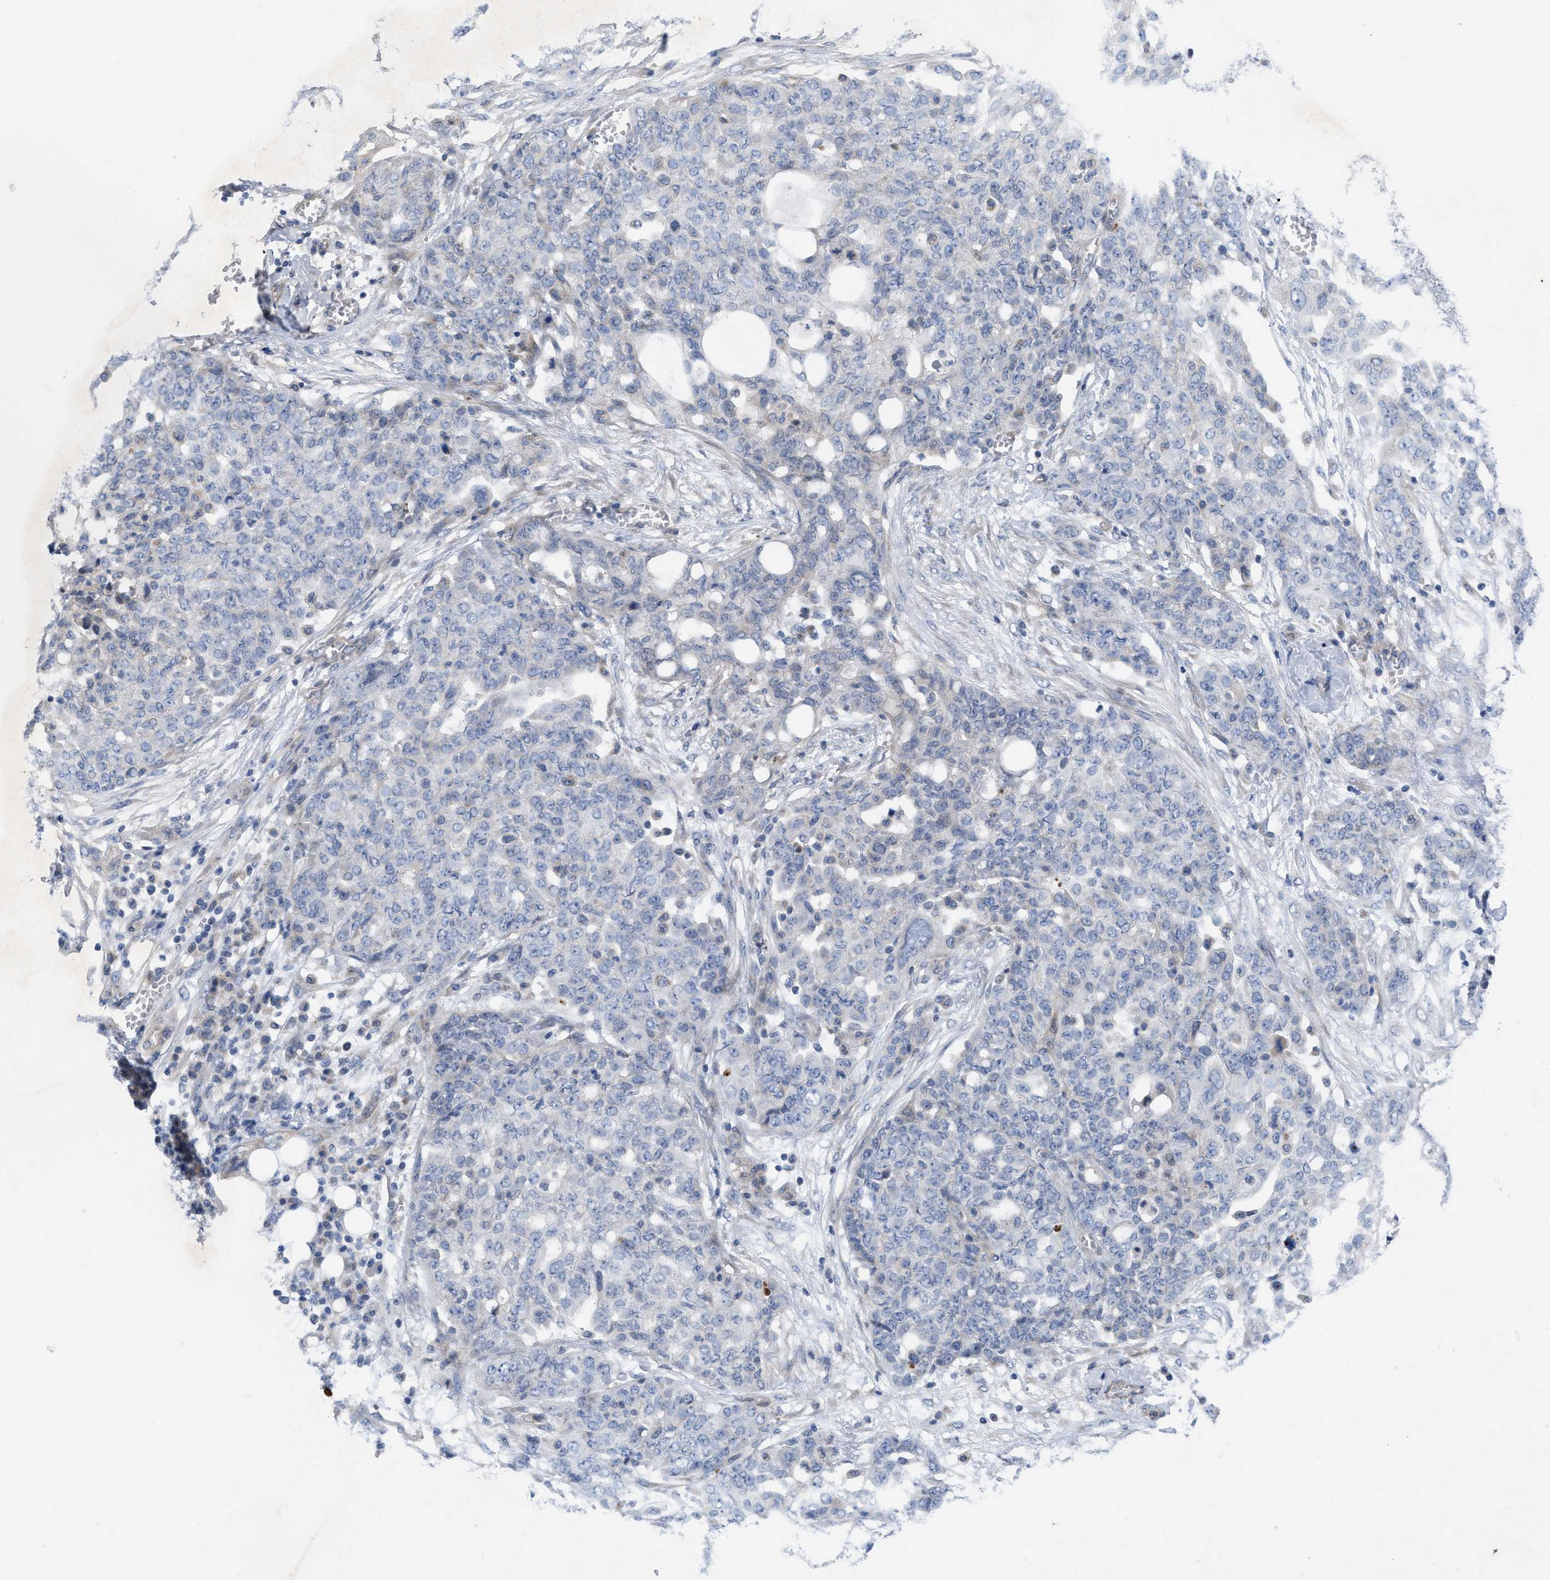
{"staining": {"intensity": "negative", "quantity": "none", "location": "none"}, "tissue": "ovarian cancer", "cell_type": "Tumor cells", "image_type": "cancer", "snomed": [{"axis": "morphology", "description": "Cystadenocarcinoma, serous, NOS"}, {"axis": "topography", "description": "Soft tissue"}, {"axis": "topography", "description": "Ovary"}], "caption": "The immunohistochemistry (IHC) image has no significant expression in tumor cells of serous cystadenocarcinoma (ovarian) tissue.", "gene": "NDEL1", "patient": {"sex": "female", "age": 57}}